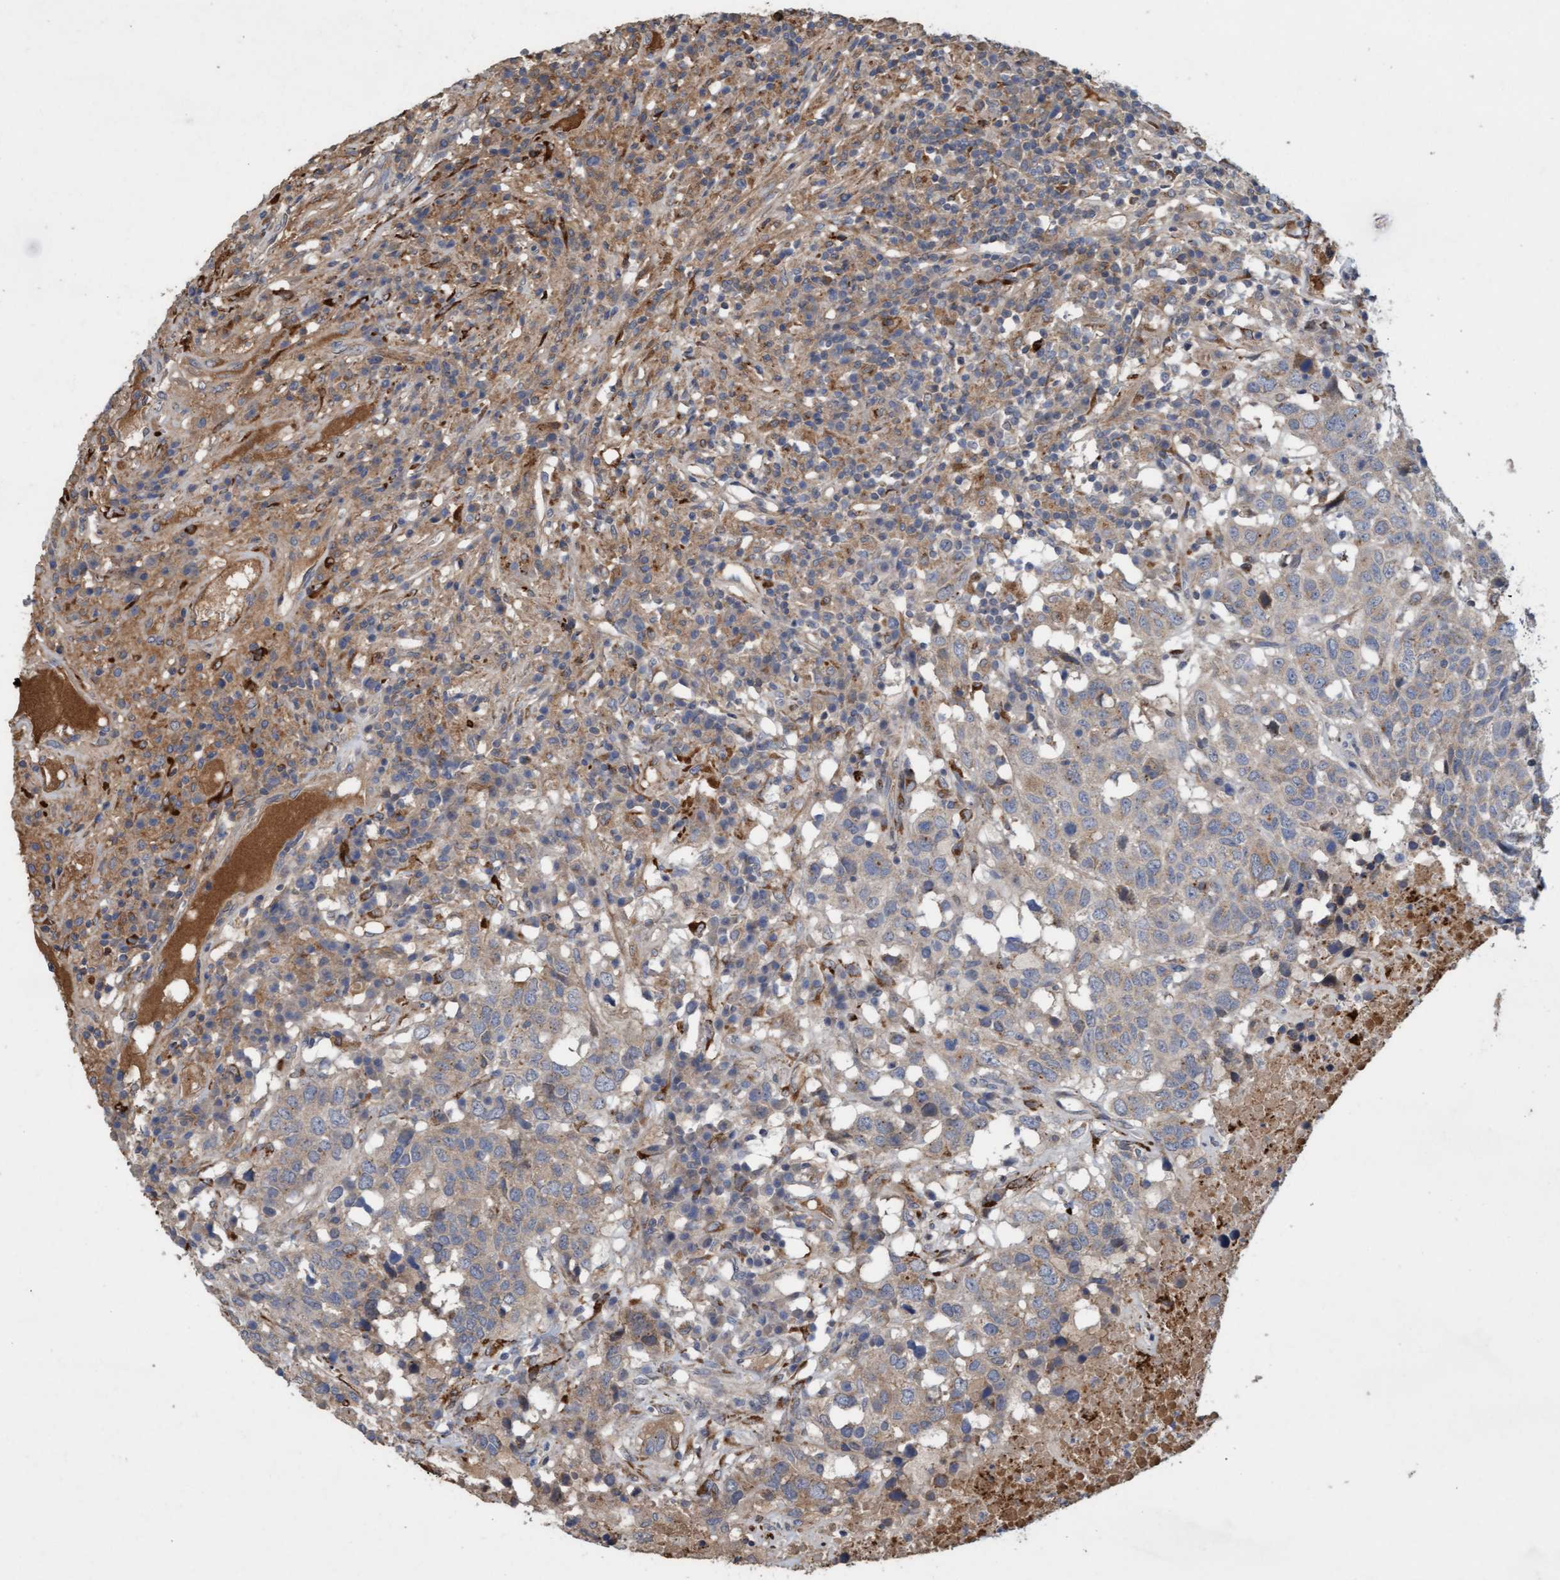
{"staining": {"intensity": "weak", "quantity": "25%-75%", "location": "cytoplasmic/membranous"}, "tissue": "head and neck cancer", "cell_type": "Tumor cells", "image_type": "cancer", "snomed": [{"axis": "morphology", "description": "Squamous cell carcinoma, NOS"}, {"axis": "topography", "description": "Head-Neck"}], "caption": "Immunohistochemical staining of human head and neck cancer (squamous cell carcinoma) exhibits low levels of weak cytoplasmic/membranous protein positivity in approximately 25%-75% of tumor cells.", "gene": "DDHD2", "patient": {"sex": "male", "age": 66}}